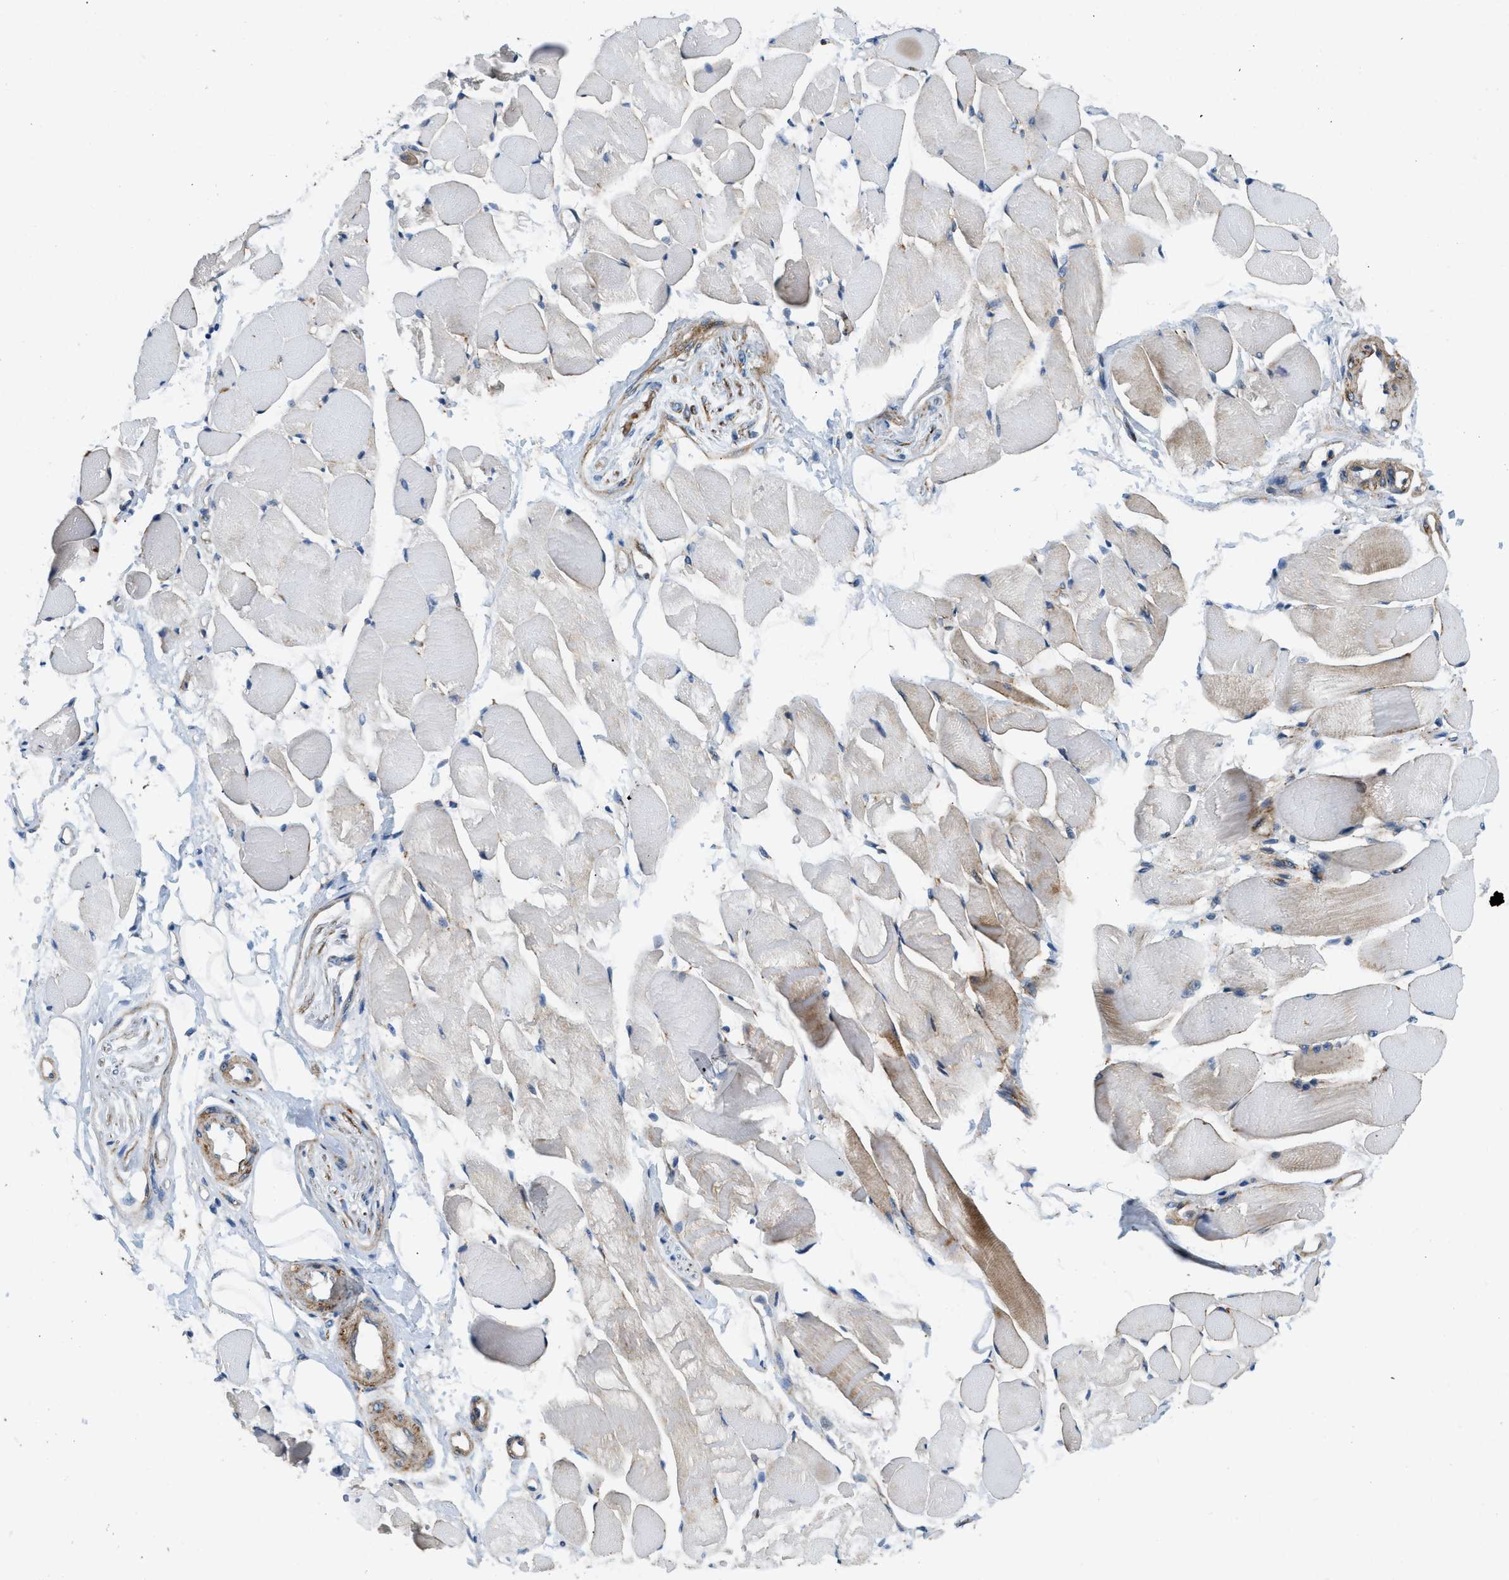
{"staining": {"intensity": "moderate", "quantity": "25%-75%", "location": "cytoplasmic/membranous"}, "tissue": "skeletal muscle", "cell_type": "Myocytes", "image_type": "normal", "snomed": [{"axis": "morphology", "description": "Normal tissue, NOS"}, {"axis": "topography", "description": "Skeletal muscle"}, {"axis": "topography", "description": "Peripheral nerve tissue"}], "caption": "Benign skeletal muscle reveals moderate cytoplasmic/membranous expression in approximately 25%-75% of myocytes, visualized by immunohistochemistry.", "gene": "ZNF599", "patient": {"sex": "female", "age": 84}}